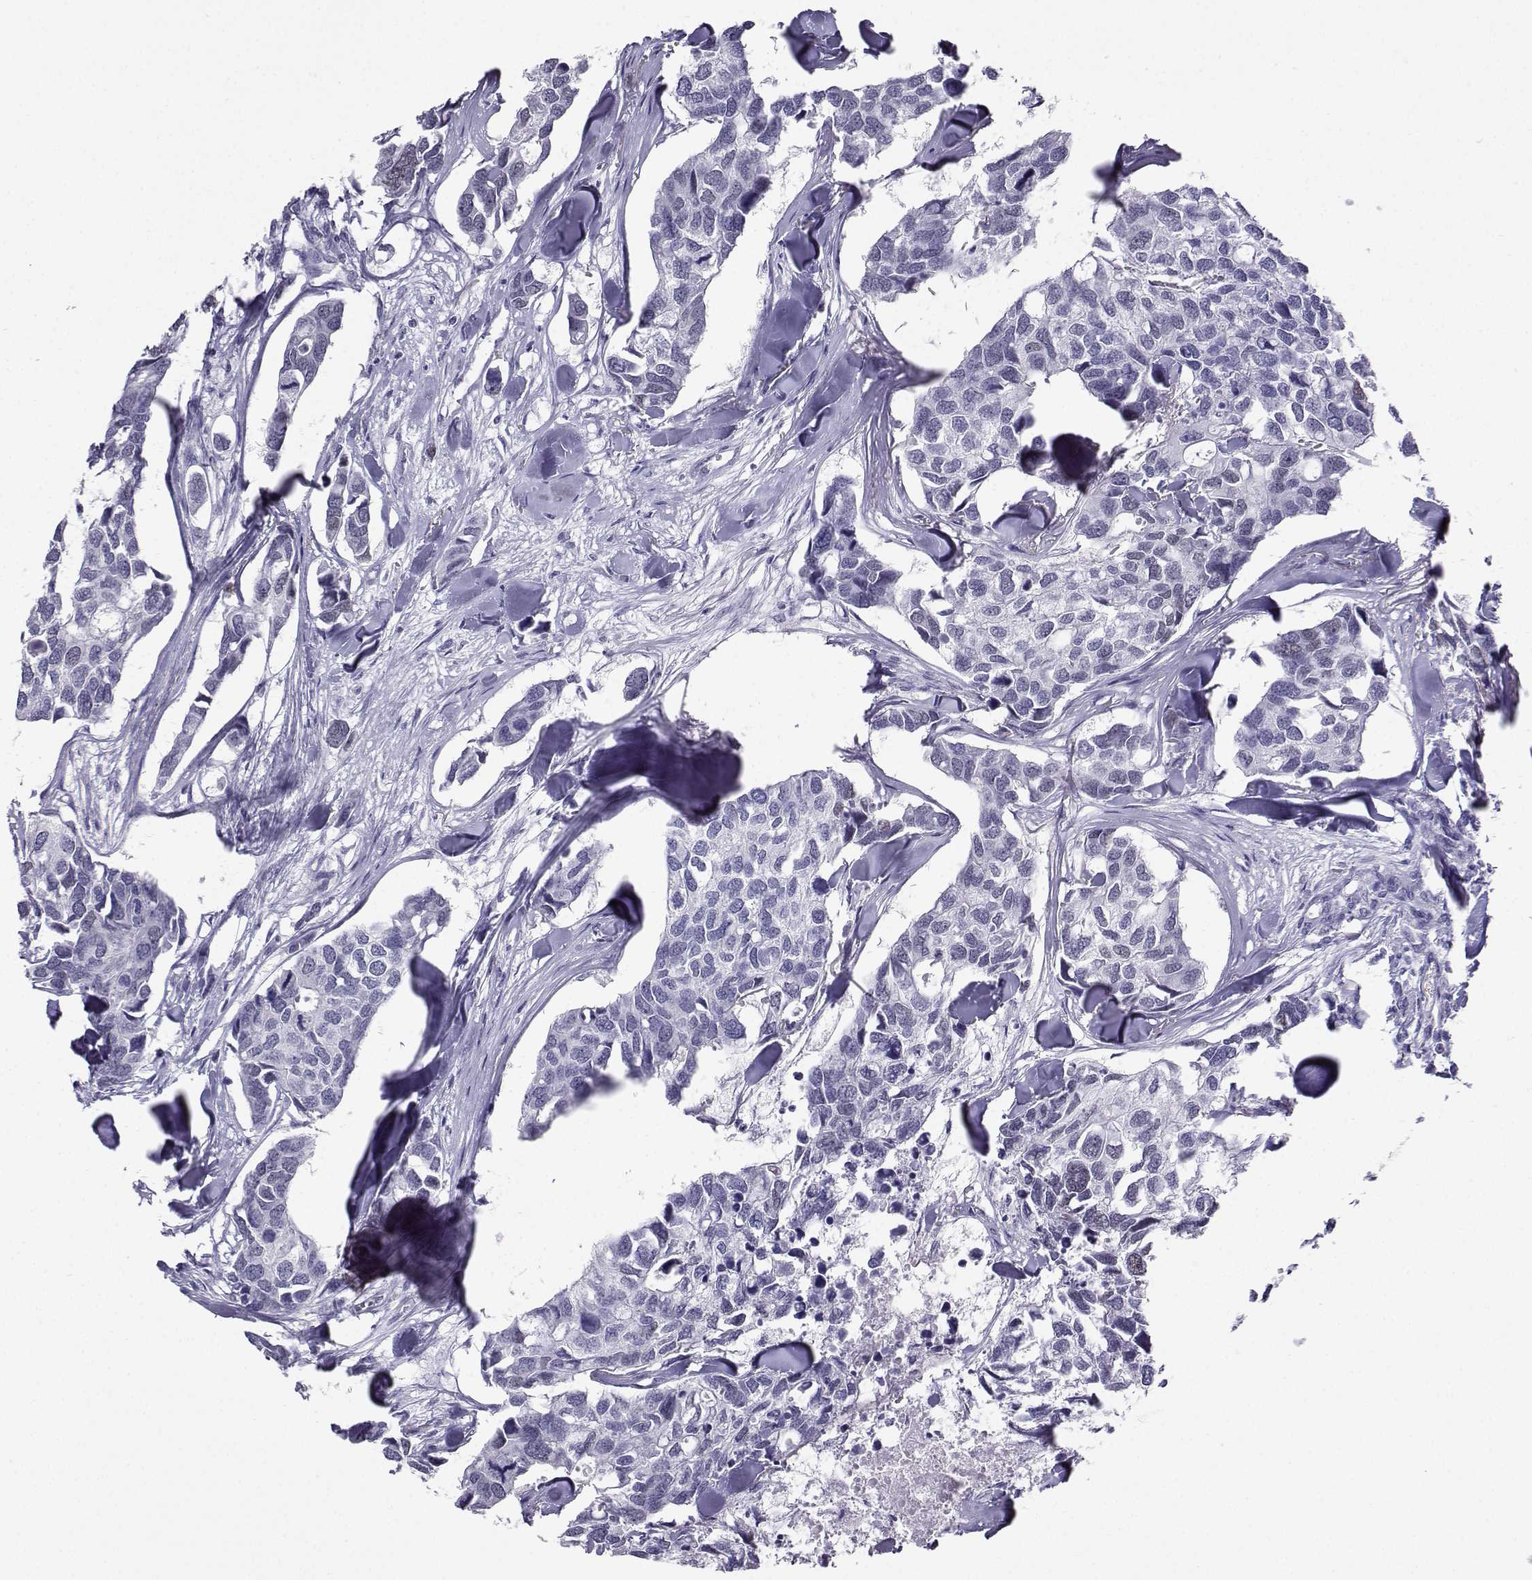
{"staining": {"intensity": "negative", "quantity": "none", "location": "none"}, "tissue": "breast cancer", "cell_type": "Tumor cells", "image_type": "cancer", "snomed": [{"axis": "morphology", "description": "Duct carcinoma"}, {"axis": "topography", "description": "Breast"}], "caption": "A high-resolution histopathology image shows immunohistochemistry staining of breast cancer (infiltrating ductal carcinoma), which exhibits no significant positivity in tumor cells. Brightfield microscopy of immunohistochemistry stained with DAB (brown) and hematoxylin (blue), captured at high magnification.", "gene": "TEDC2", "patient": {"sex": "female", "age": 83}}